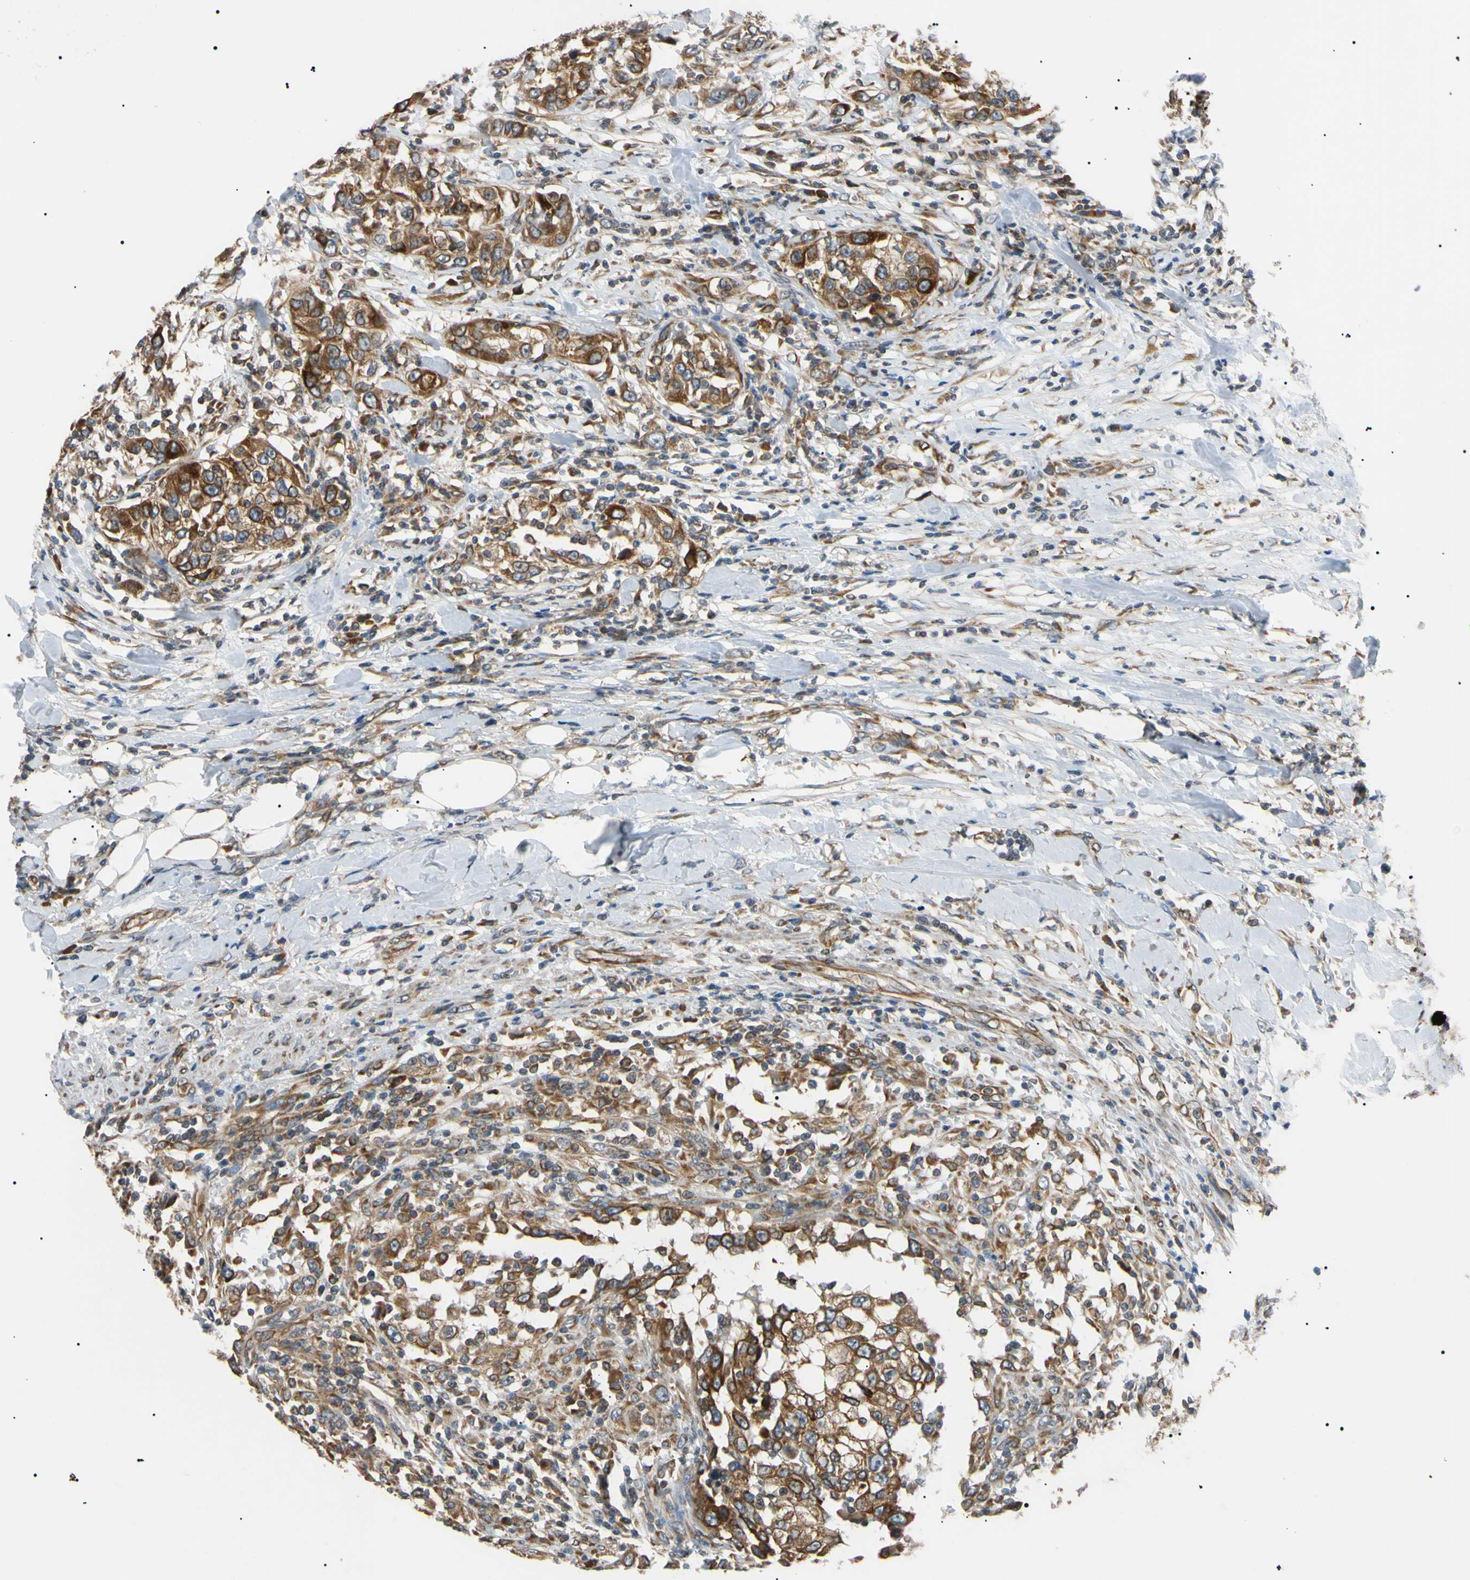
{"staining": {"intensity": "strong", "quantity": ">75%", "location": "cytoplasmic/membranous"}, "tissue": "urothelial cancer", "cell_type": "Tumor cells", "image_type": "cancer", "snomed": [{"axis": "morphology", "description": "Urothelial carcinoma, High grade"}, {"axis": "topography", "description": "Urinary bladder"}], "caption": "Protein expression analysis of human urothelial carcinoma (high-grade) reveals strong cytoplasmic/membranous staining in approximately >75% of tumor cells. (Stains: DAB (3,3'-diaminobenzidine) in brown, nuclei in blue, Microscopy: brightfield microscopy at high magnification).", "gene": "VAPA", "patient": {"sex": "female", "age": 80}}